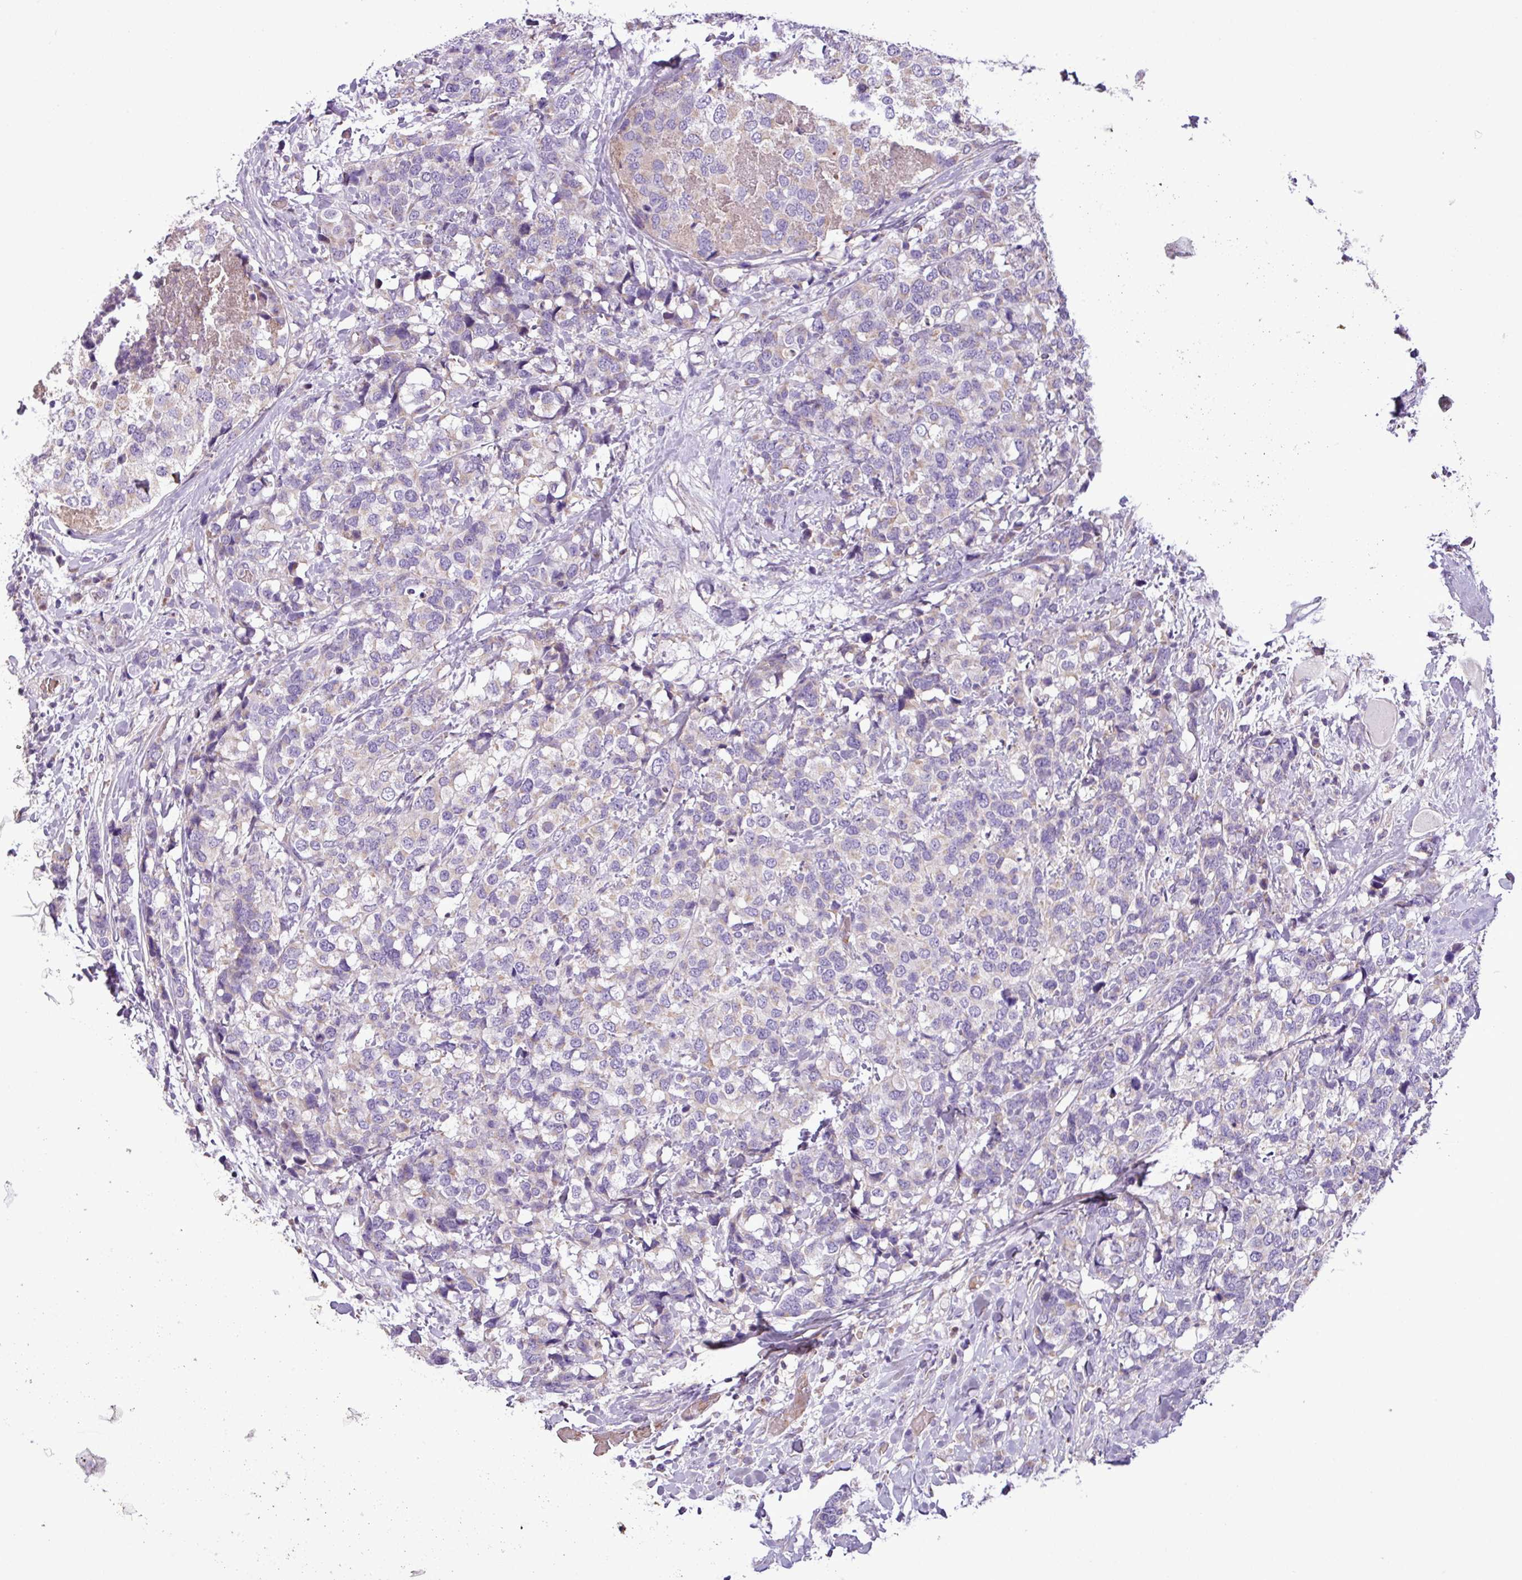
{"staining": {"intensity": "moderate", "quantity": "25%-75%", "location": "cytoplasmic/membranous"}, "tissue": "breast cancer", "cell_type": "Tumor cells", "image_type": "cancer", "snomed": [{"axis": "morphology", "description": "Lobular carcinoma"}, {"axis": "topography", "description": "Breast"}], "caption": "The image exhibits immunohistochemical staining of breast lobular carcinoma. There is moderate cytoplasmic/membranous positivity is identified in about 25%-75% of tumor cells. Nuclei are stained in blue.", "gene": "FAM183A", "patient": {"sex": "female", "age": 59}}